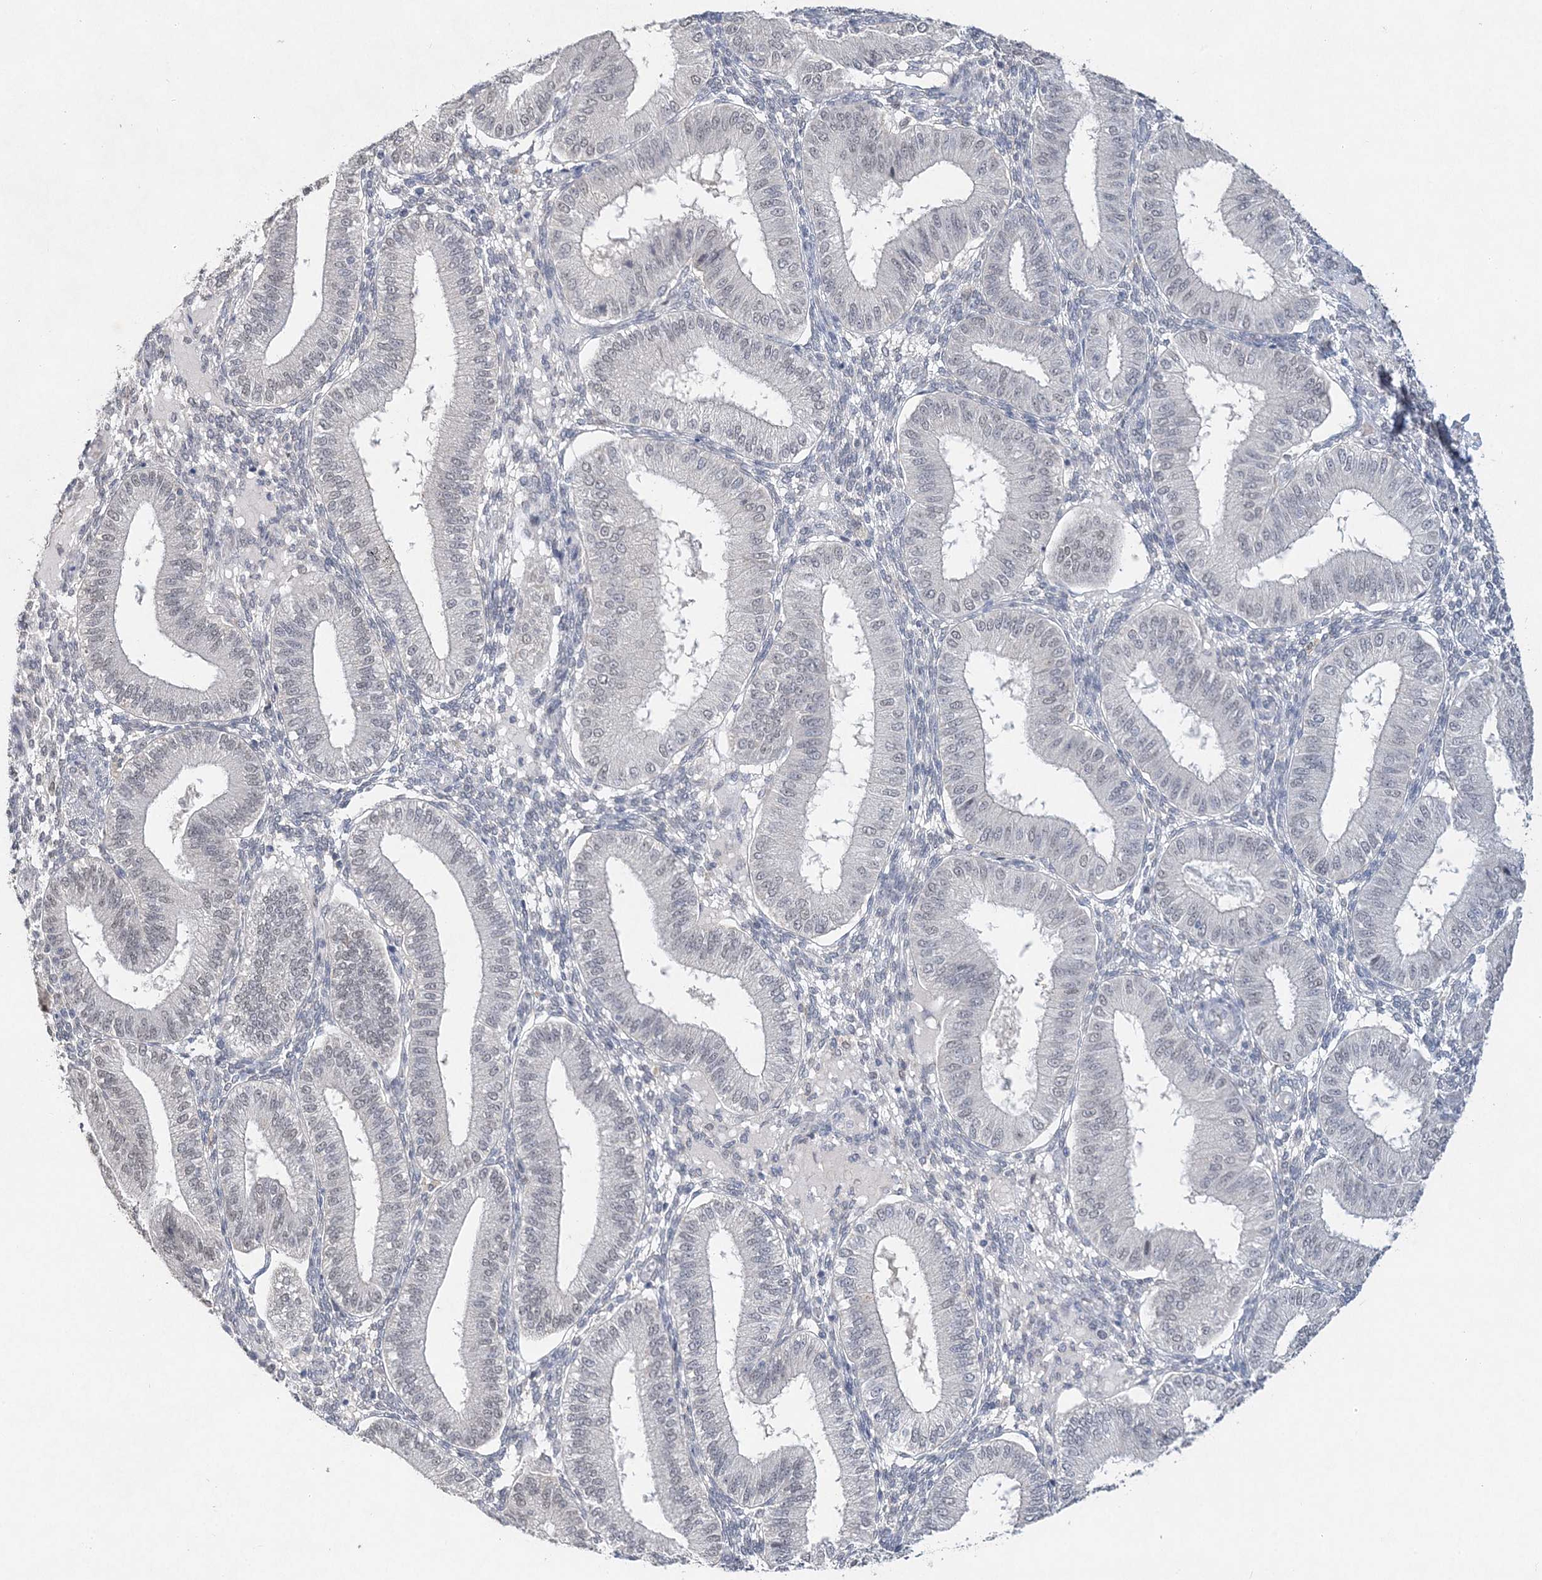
{"staining": {"intensity": "negative", "quantity": "none", "location": "none"}, "tissue": "endometrium", "cell_type": "Cells in endometrial stroma", "image_type": "normal", "snomed": [{"axis": "morphology", "description": "Normal tissue, NOS"}, {"axis": "topography", "description": "Endometrium"}], "caption": "Immunohistochemical staining of unremarkable human endometrium reveals no significant expression in cells in endometrial stroma. (Immunohistochemistry, brightfield microscopy, high magnification).", "gene": "MAT2B", "patient": {"sex": "female", "age": 39}}